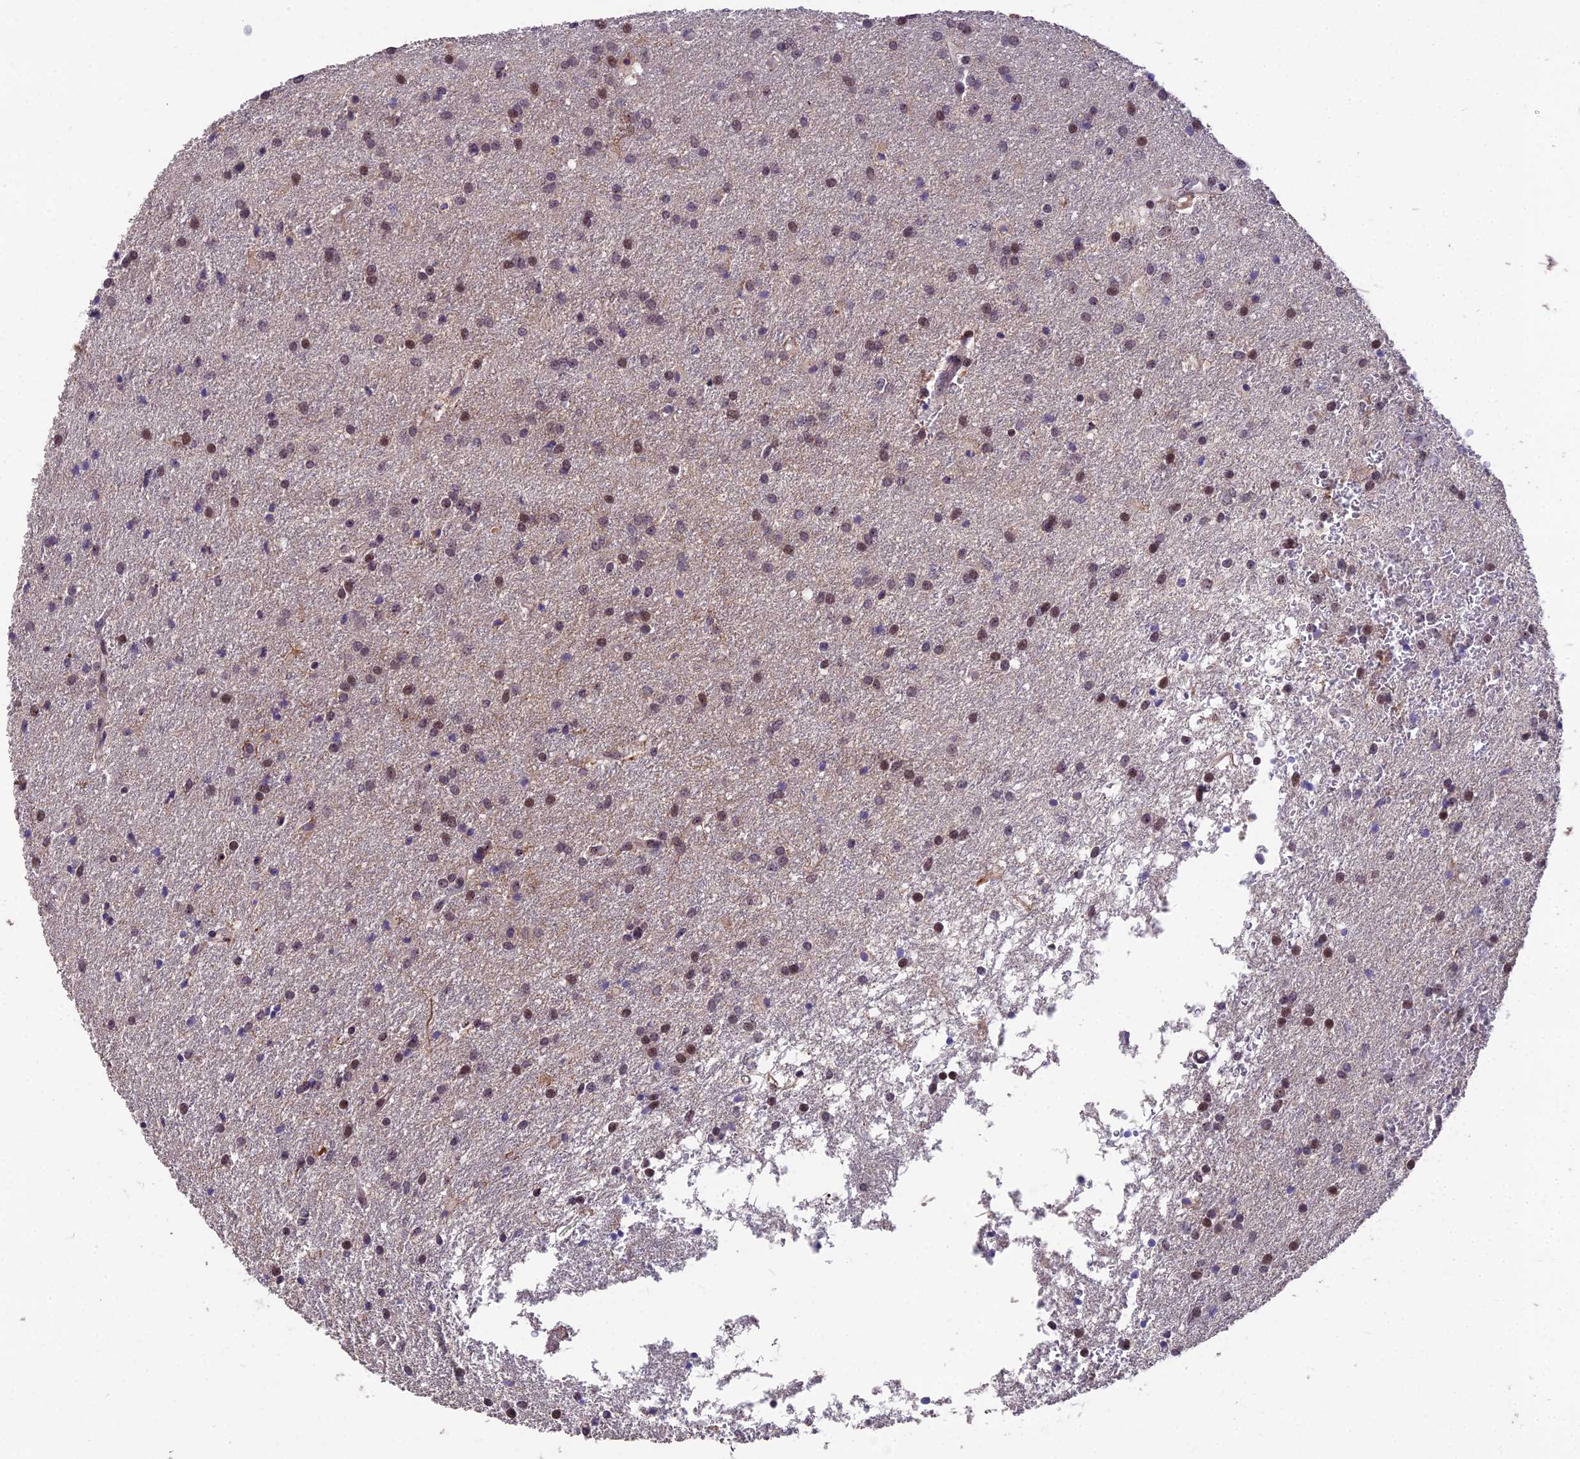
{"staining": {"intensity": "moderate", "quantity": "25%-75%", "location": "nuclear"}, "tissue": "glioma", "cell_type": "Tumor cells", "image_type": "cancer", "snomed": [{"axis": "morphology", "description": "Glioma, malignant, High grade"}, {"axis": "topography", "description": "Brain"}], "caption": "Malignant glioma (high-grade) stained with a protein marker reveals moderate staining in tumor cells.", "gene": "ZNF333", "patient": {"sex": "female", "age": 50}}